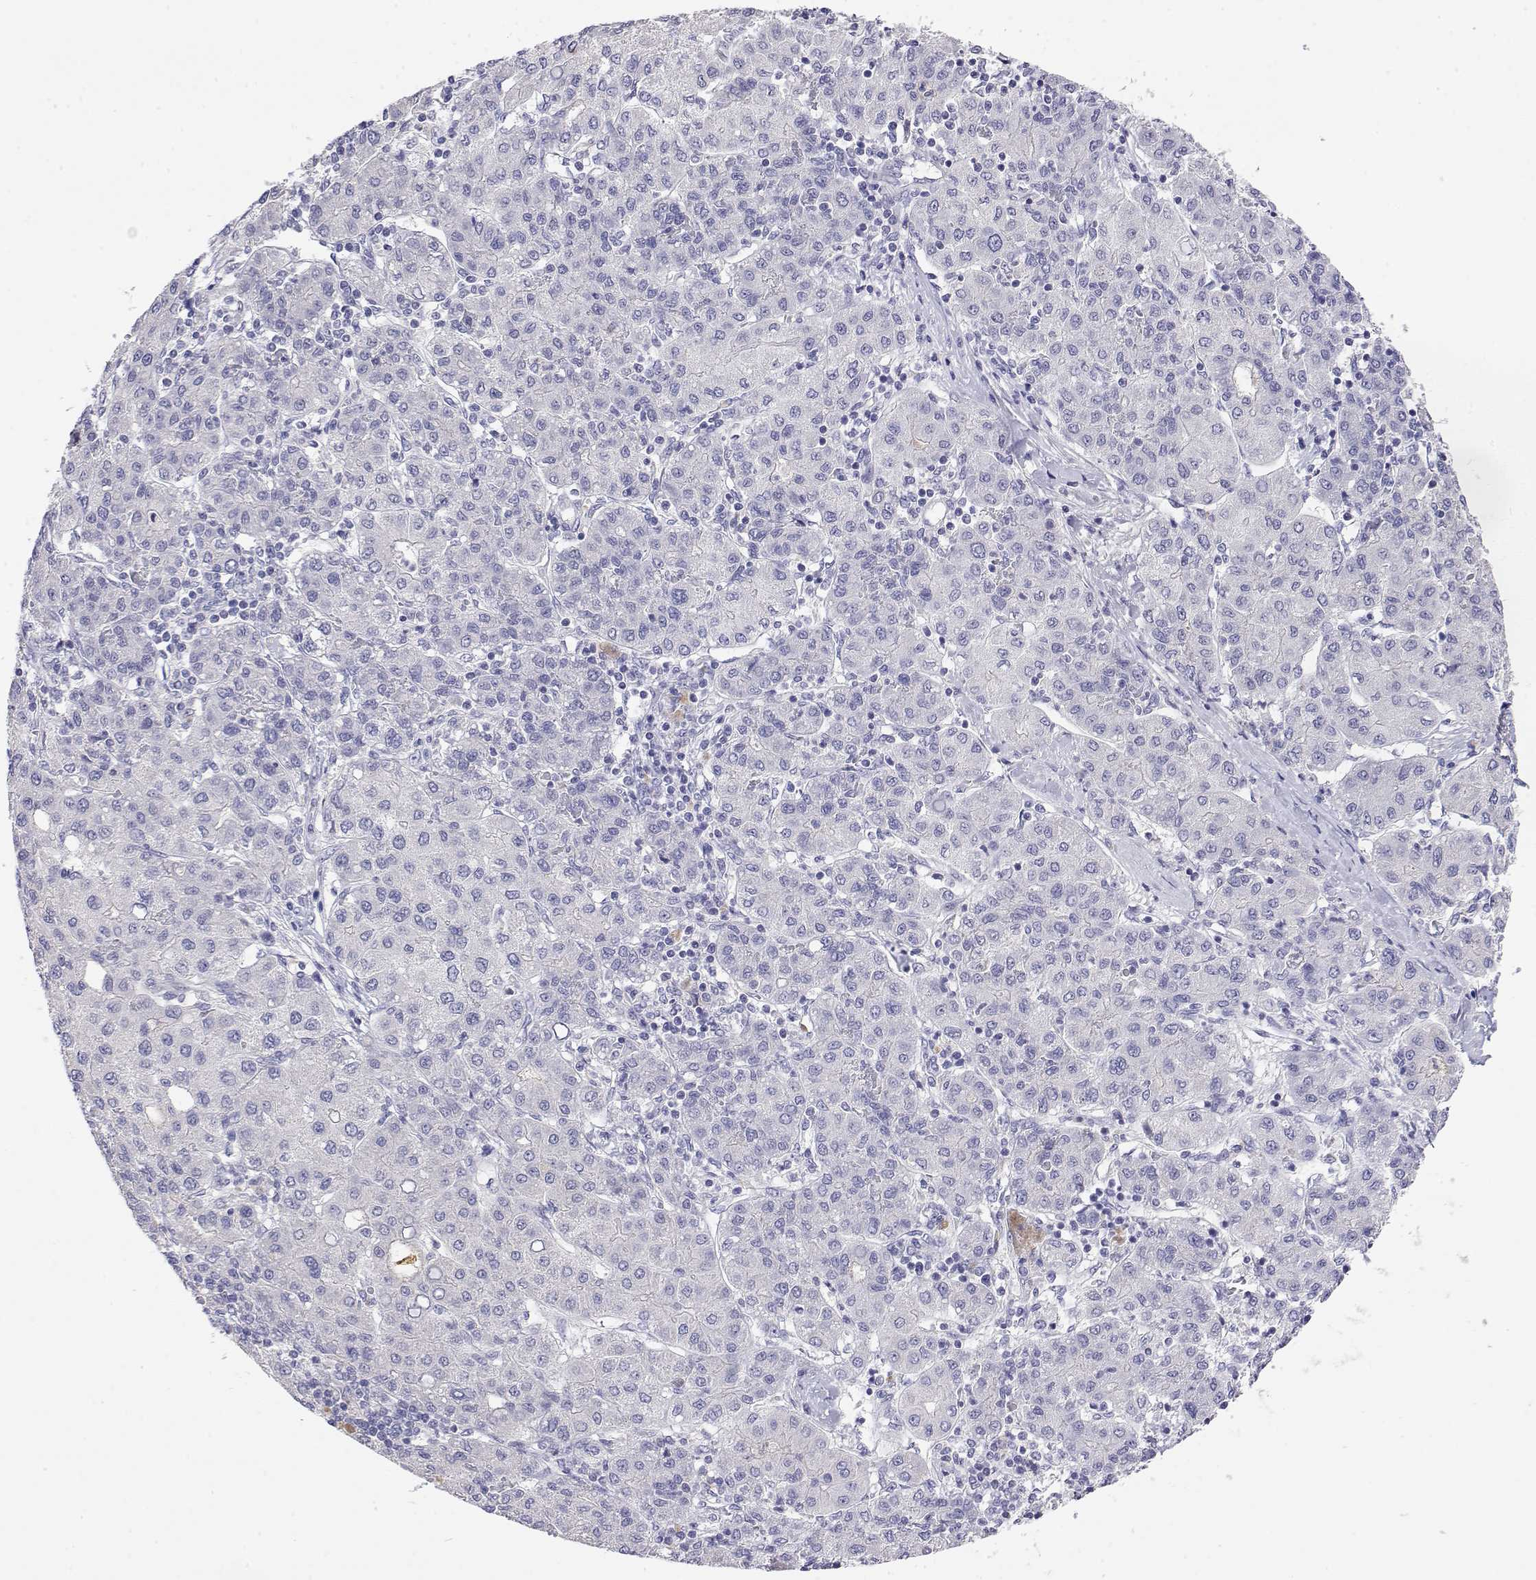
{"staining": {"intensity": "negative", "quantity": "none", "location": "none"}, "tissue": "liver cancer", "cell_type": "Tumor cells", "image_type": "cancer", "snomed": [{"axis": "morphology", "description": "Carcinoma, Hepatocellular, NOS"}, {"axis": "topography", "description": "Liver"}], "caption": "Photomicrograph shows no significant protein staining in tumor cells of liver cancer (hepatocellular carcinoma). The staining is performed using DAB (3,3'-diaminobenzidine) brown chromogen with nuclei counter-stained in using hematoxylin.", "gene": "GGACT", "patient": {"sex": "male", "age": 65}}